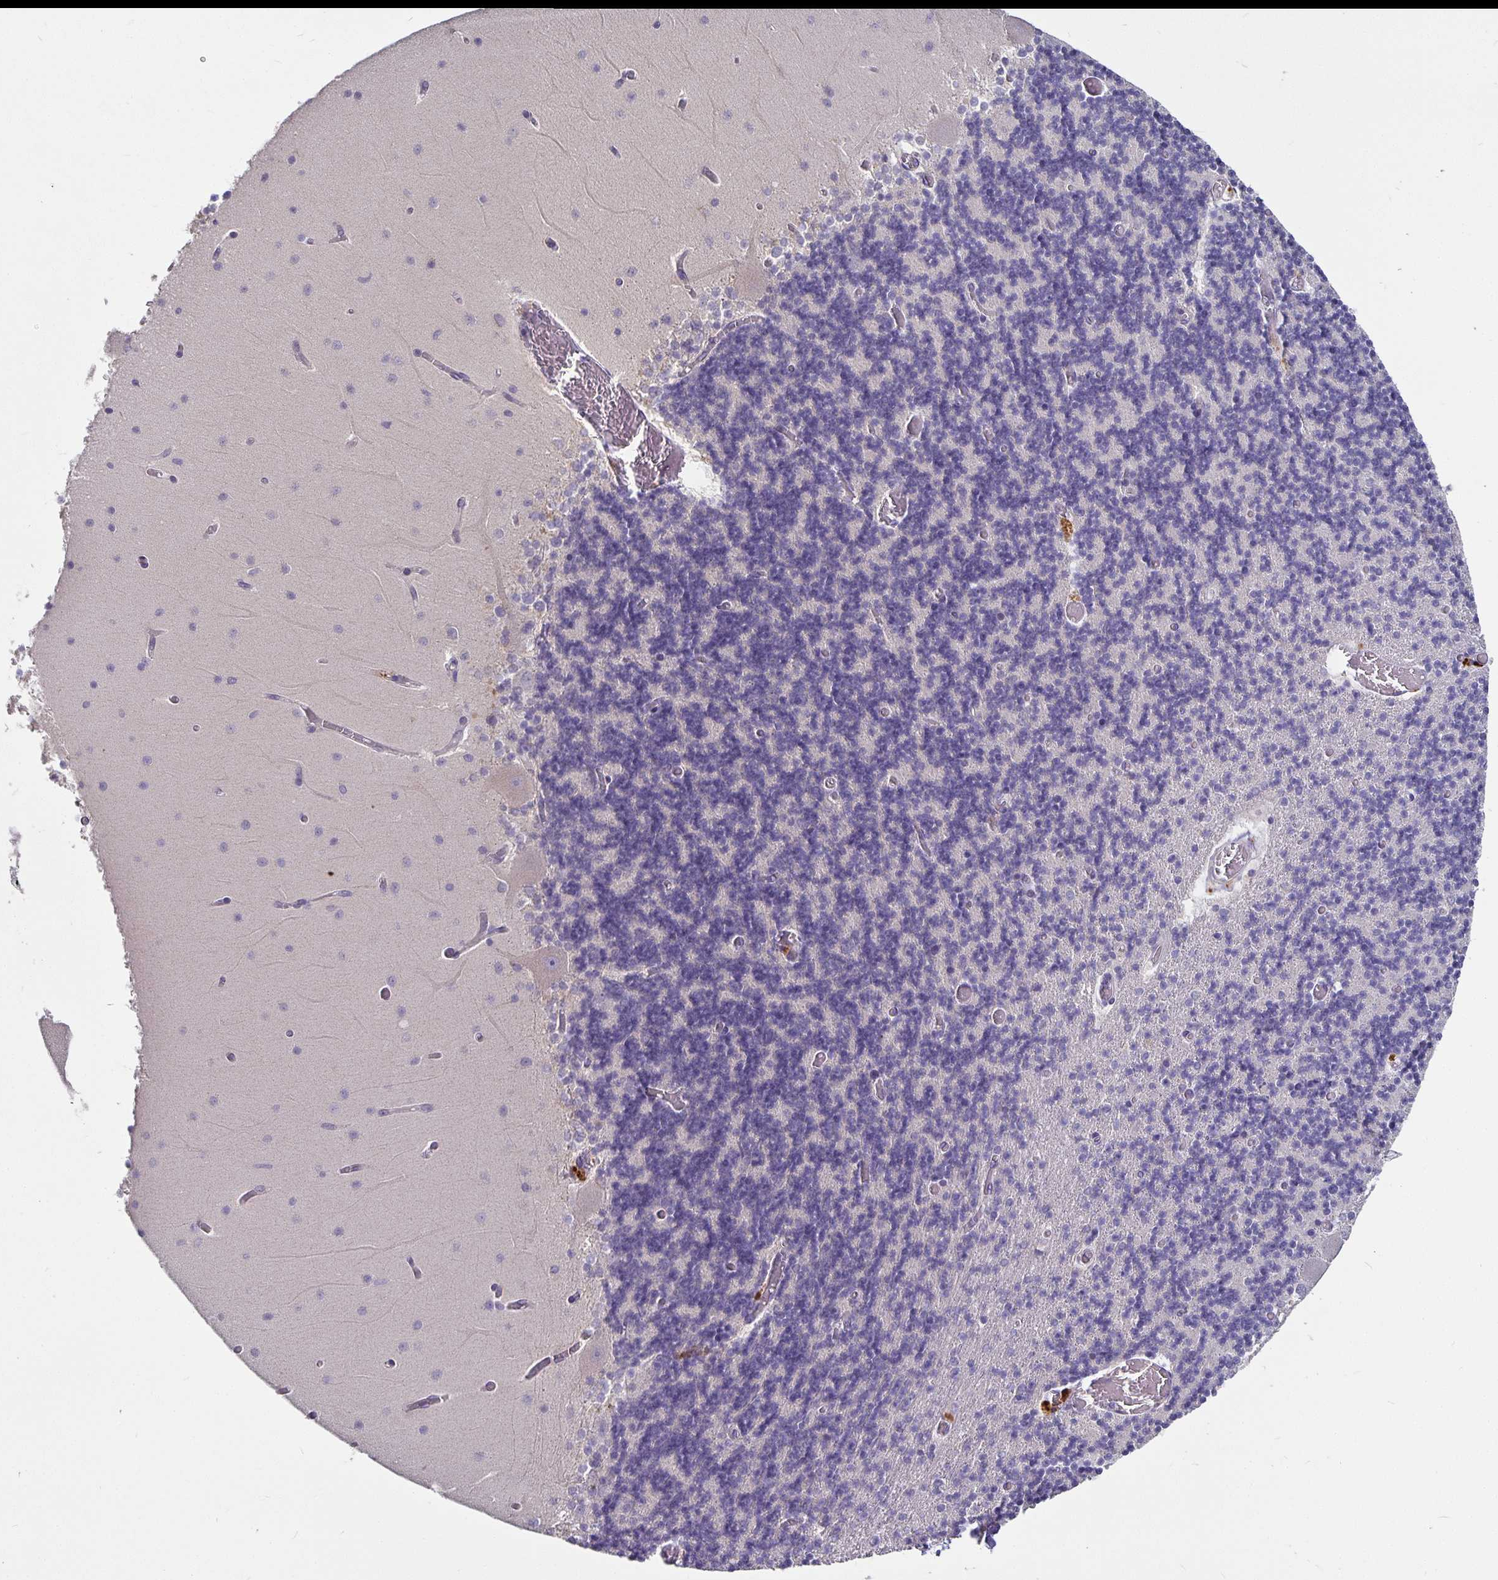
{"staining": {"intensity": "negative", "quantity": "none", "location": "none"}, "tissue": "cerebellum", "cell_type": "Cells in granular layer", "image_type": "normal", "snomed": [{"axis": "morphology", "description": "Normal tissue, NOS"}, {"axis": "topography", "description": "Cerebellum"}], "caption": "High power microscopy photomicrograph of an immunohistochemistry (IHC) photomicrograph of unremarkable cerebellum, revealing no significant positivity in cells in granular layer.", "gene": "CA12", "patient": {"sex": "female", "age": 28}}